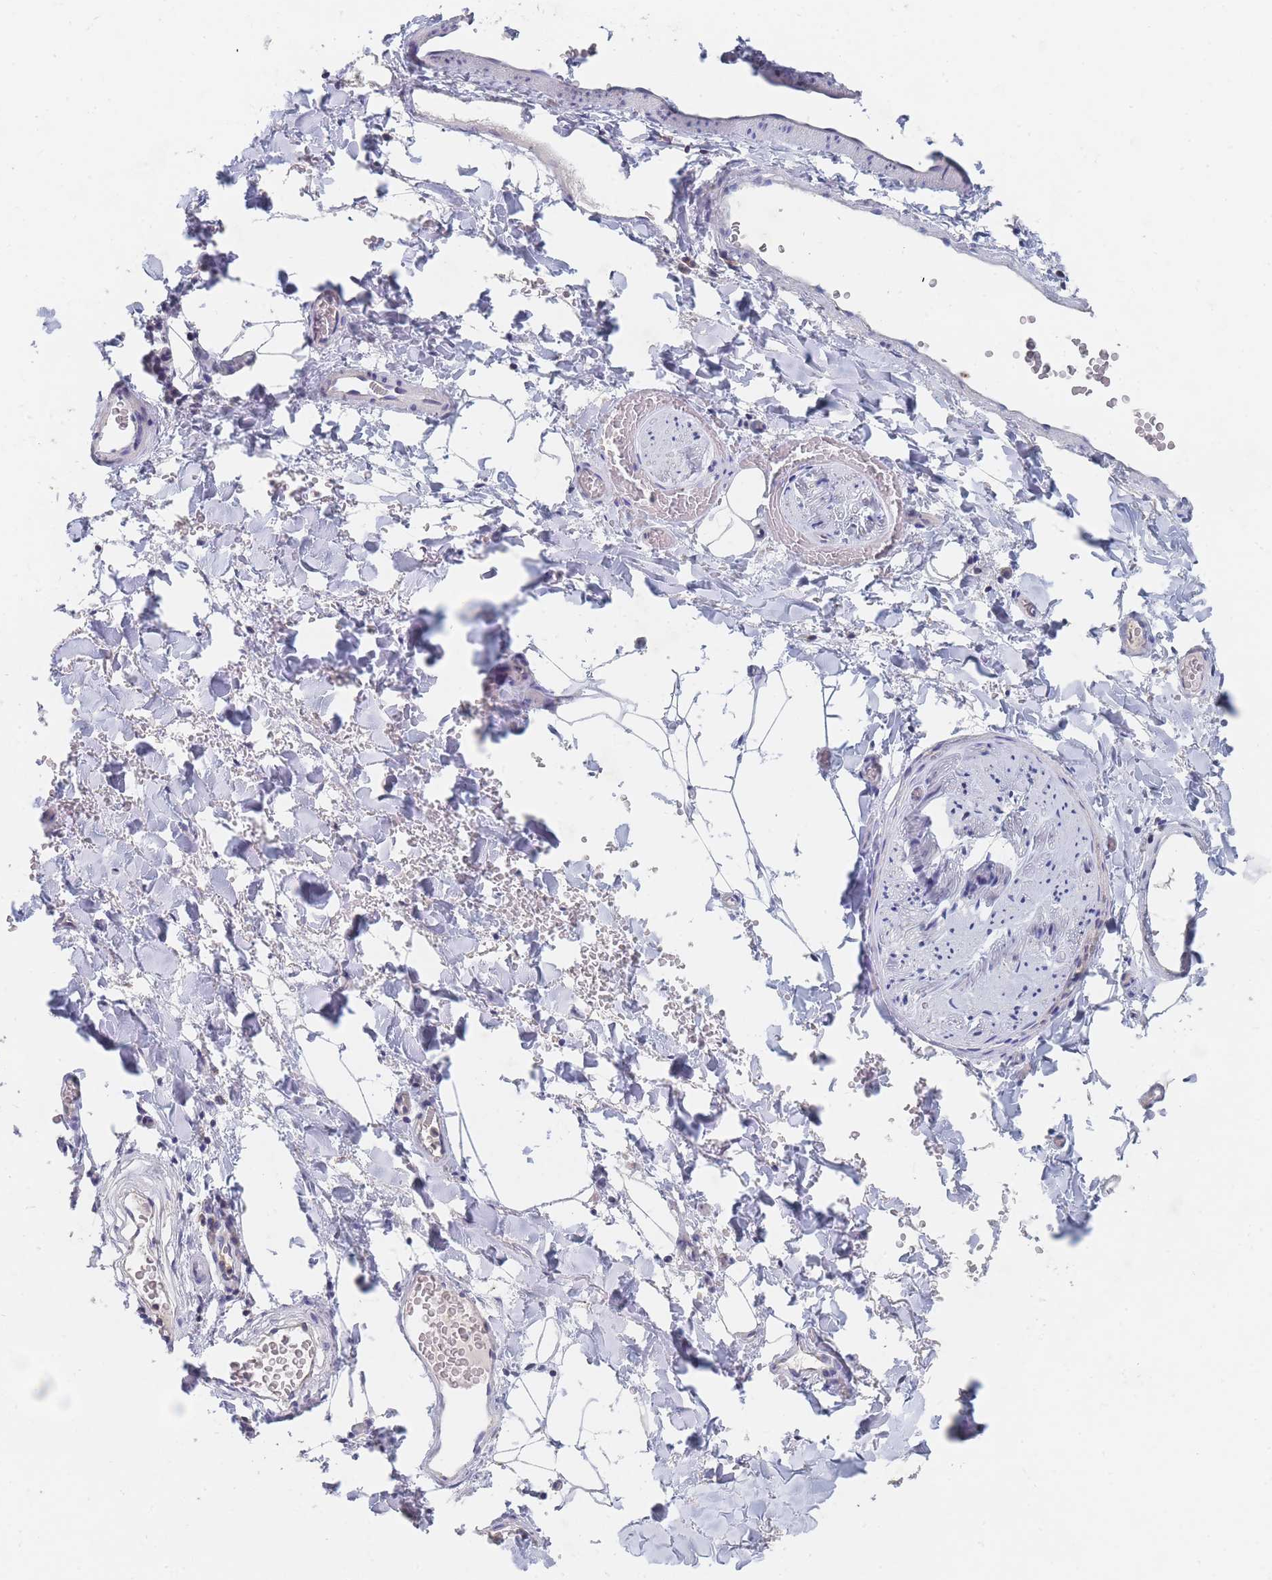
{"staining": {"intensity": "negative", "quantity": "none", "location": "none"}, "tissue": "adipose tissue", "cell_type": "Adipocytes", "image_type": "normal", "snomed": [{"axis": "morphology", "description": "Normal tissue, NOS"}, {"axis": "morphology", "description": "Carcinoma, NOS"}, {"axis": "topography", "description": "Pancreas"}, {"axis": "topography", "description": "Peripheral nerve tissue"}], "caption": "Immunohistochemistry (IHC) histopathology image of normal human adipose tissue stained for a protein (brown), which reveals no expression in adipocytes.", "gene": "PPP6C", "patient": {"sex": "female", "age": 29}}